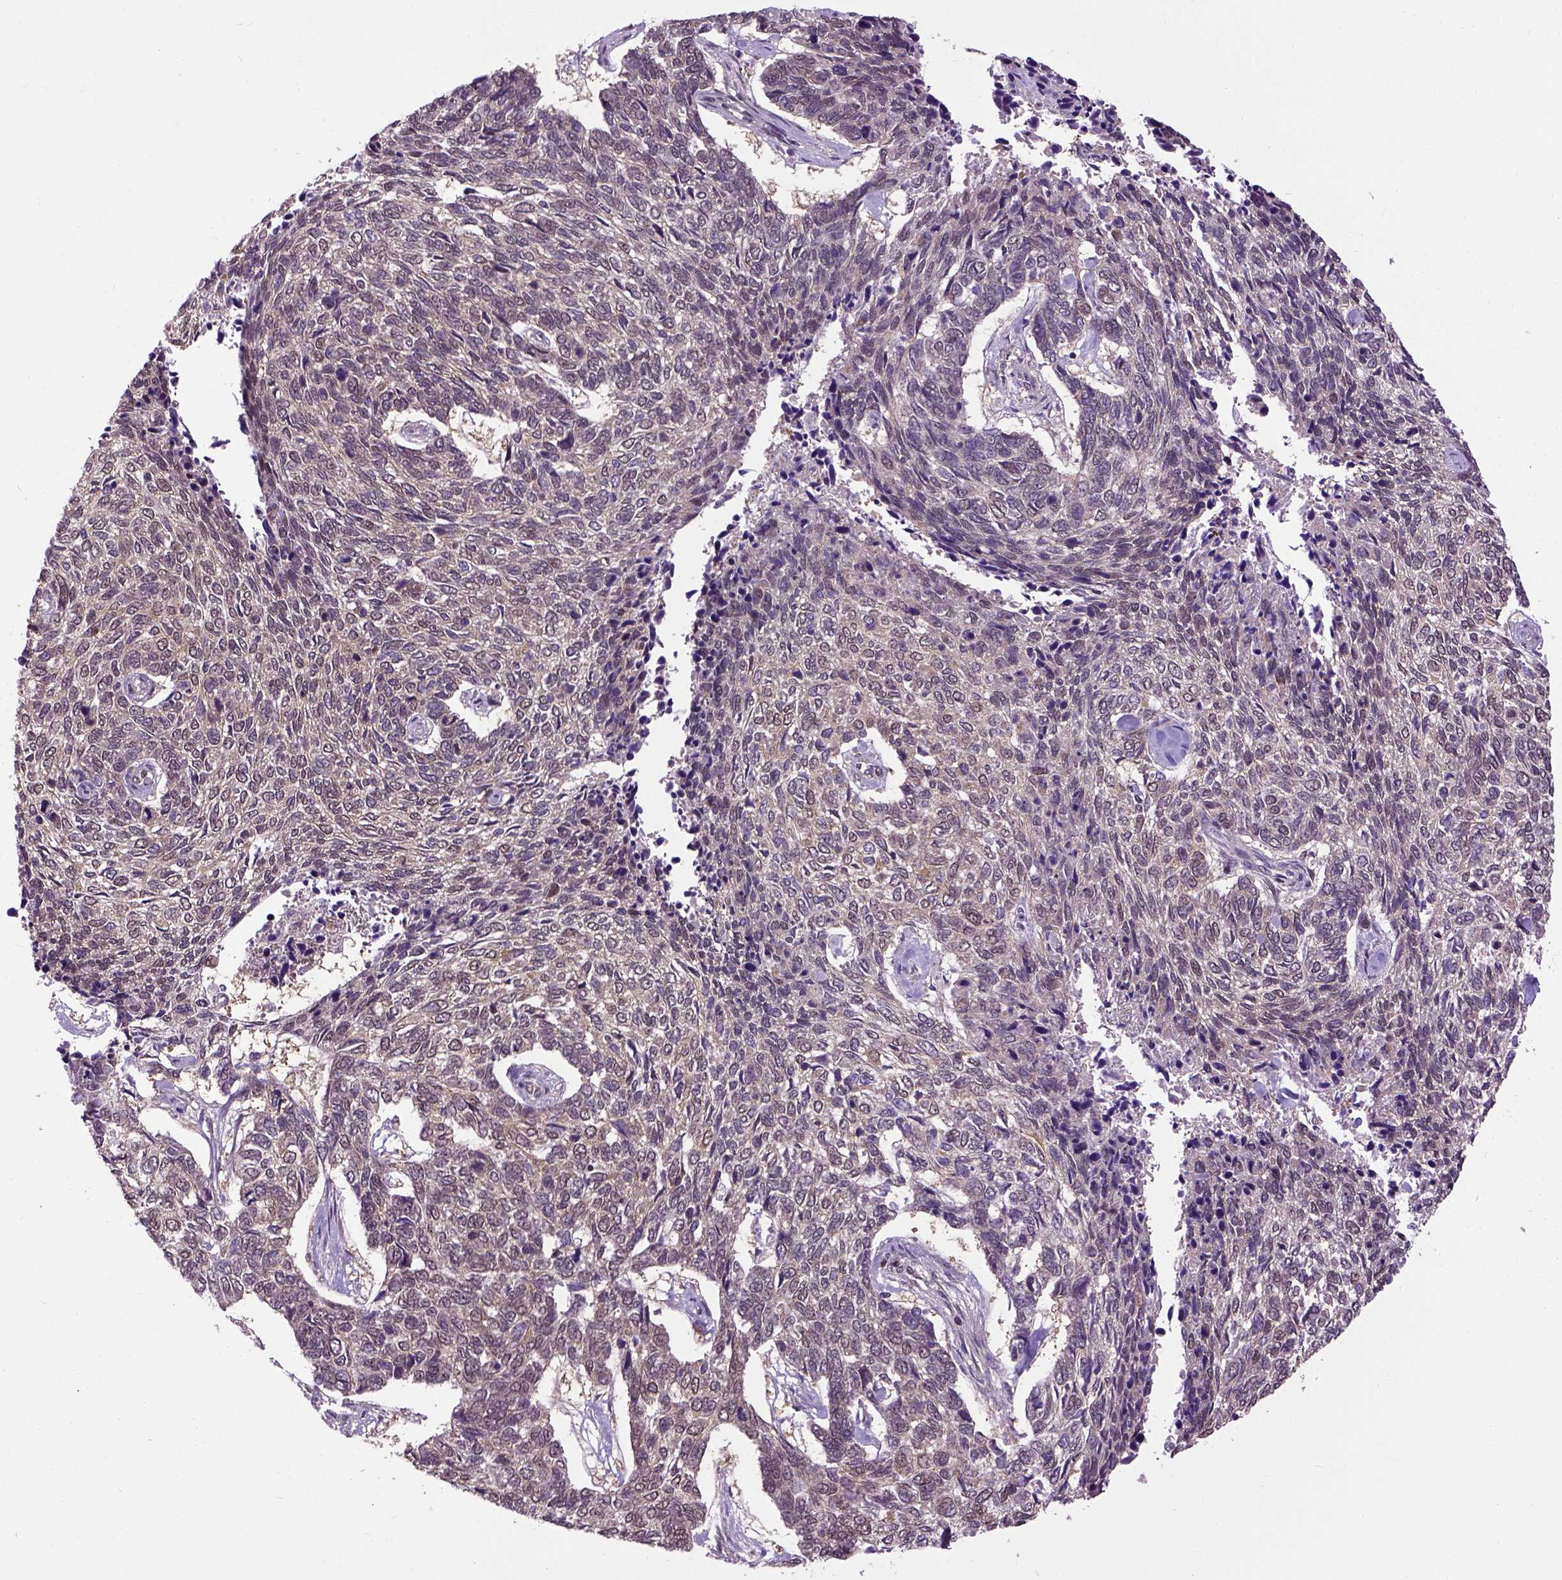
{"staining": {"intensity": "weak", "quantity": ">75%", "location": "cytoplasmic/membranous"}, "tissue": "skin cancer", "cell_type": "Tumor cells", "image_type": "cancer", "snomed": [{"axis": "morphology", "description": "Basal cell carcinoma"}, {"axis": "topography", "description": "Skin"}], "caption": "Weak cytoplasmic/membranous expression is present in approximately >75% of tumor cells in skin cancer. Ihc stains the protein in brown and the nuclei are stained blue.", "gene": "UBA3", "patient": {"sex": "female", "age": 65}}